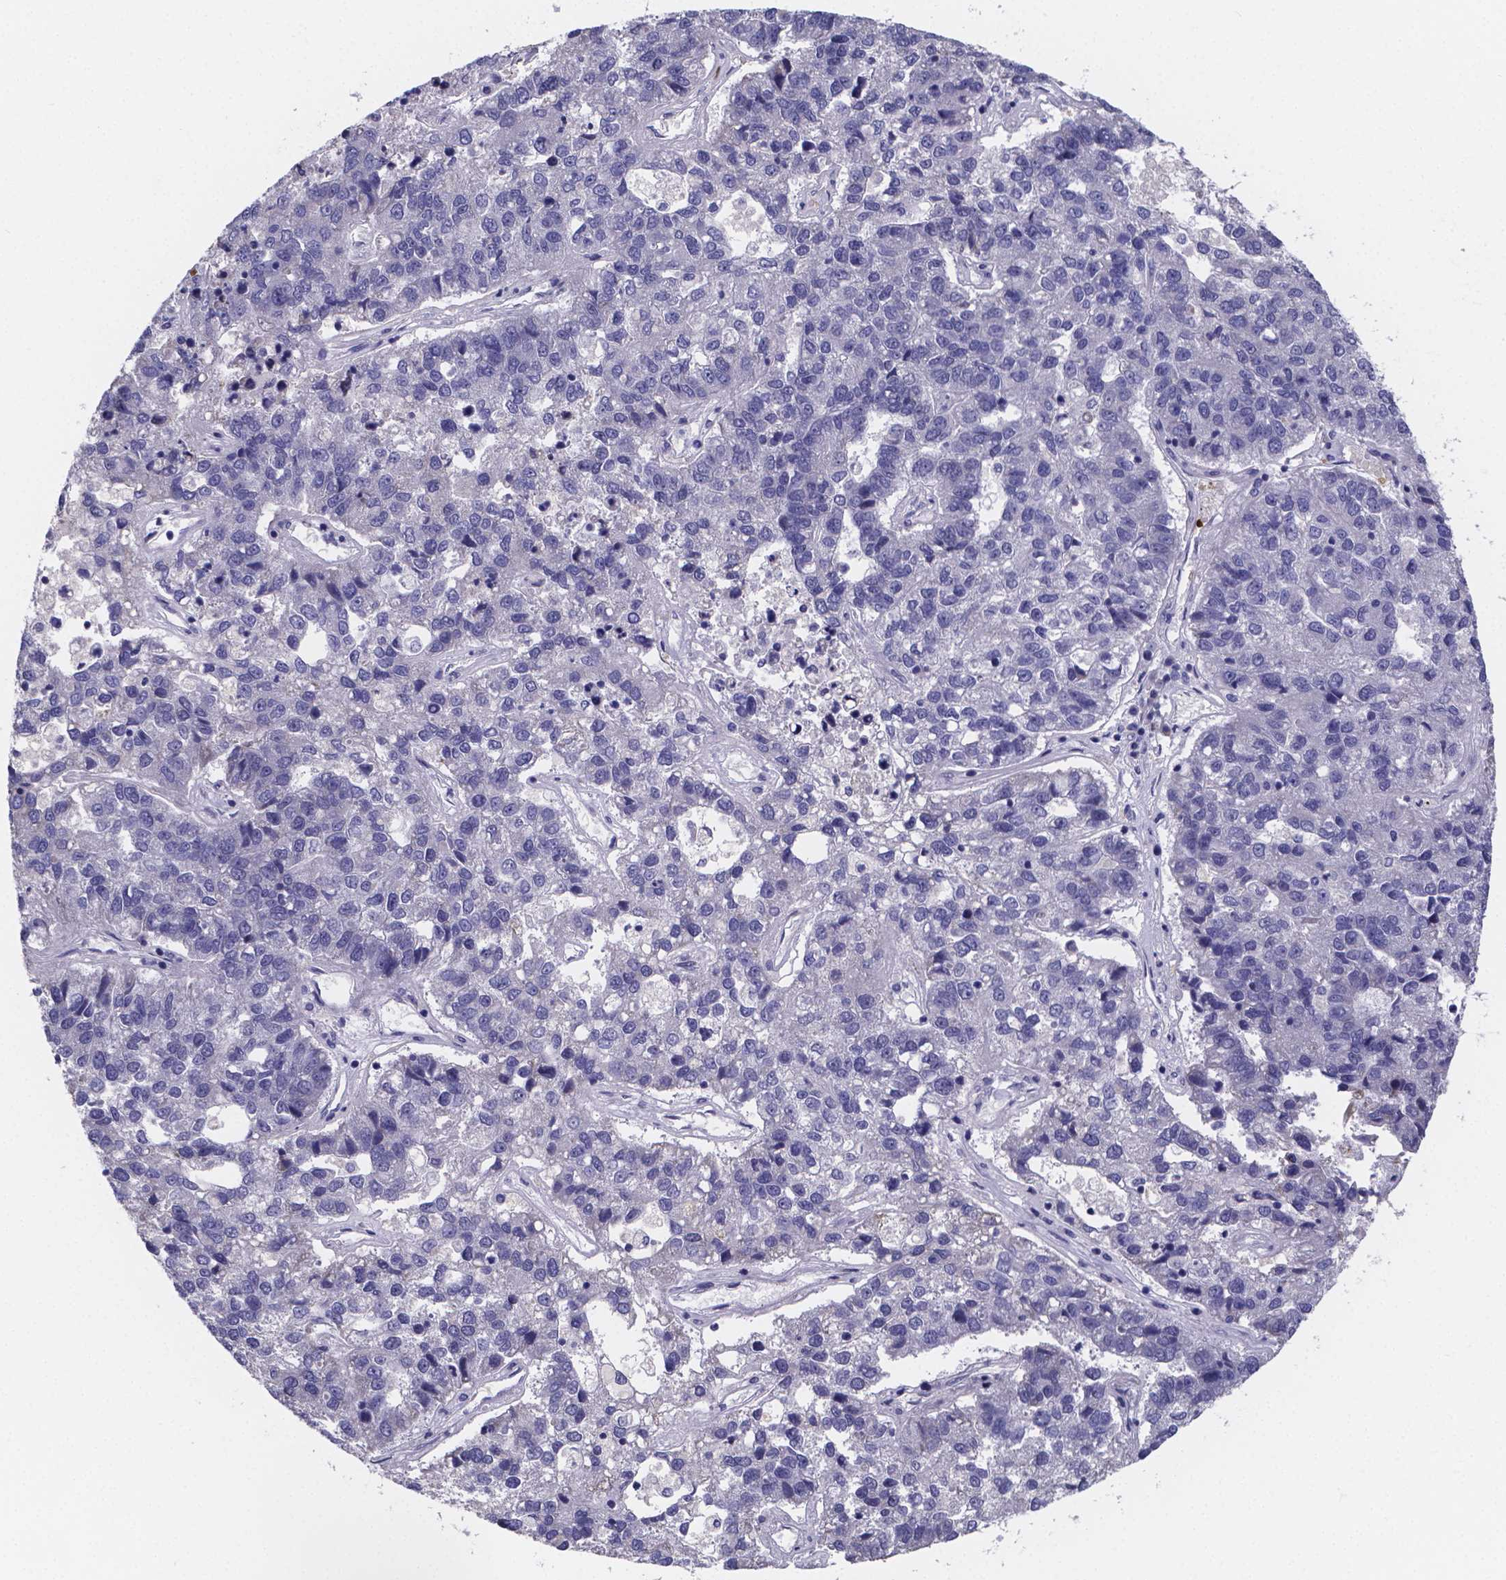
{"staining": {"intensity": "negative", "quantity": "none", "location": "none"}, "tissue": "pancreatic cancer", "cell_type": "Tumor cells", "image_type": "cancer", "snomed": [{"axis": "morphology", "description": "Adenocarcinoma, NOS"}, {"axis": "topography", "description": "Pancreas"}], "caption": "Protein analysis of pancreatic cancer exhibits no significant positivity in tumor cells.", "gene": "GABRA3", "patient": {"sex": "female", "age": 61}}